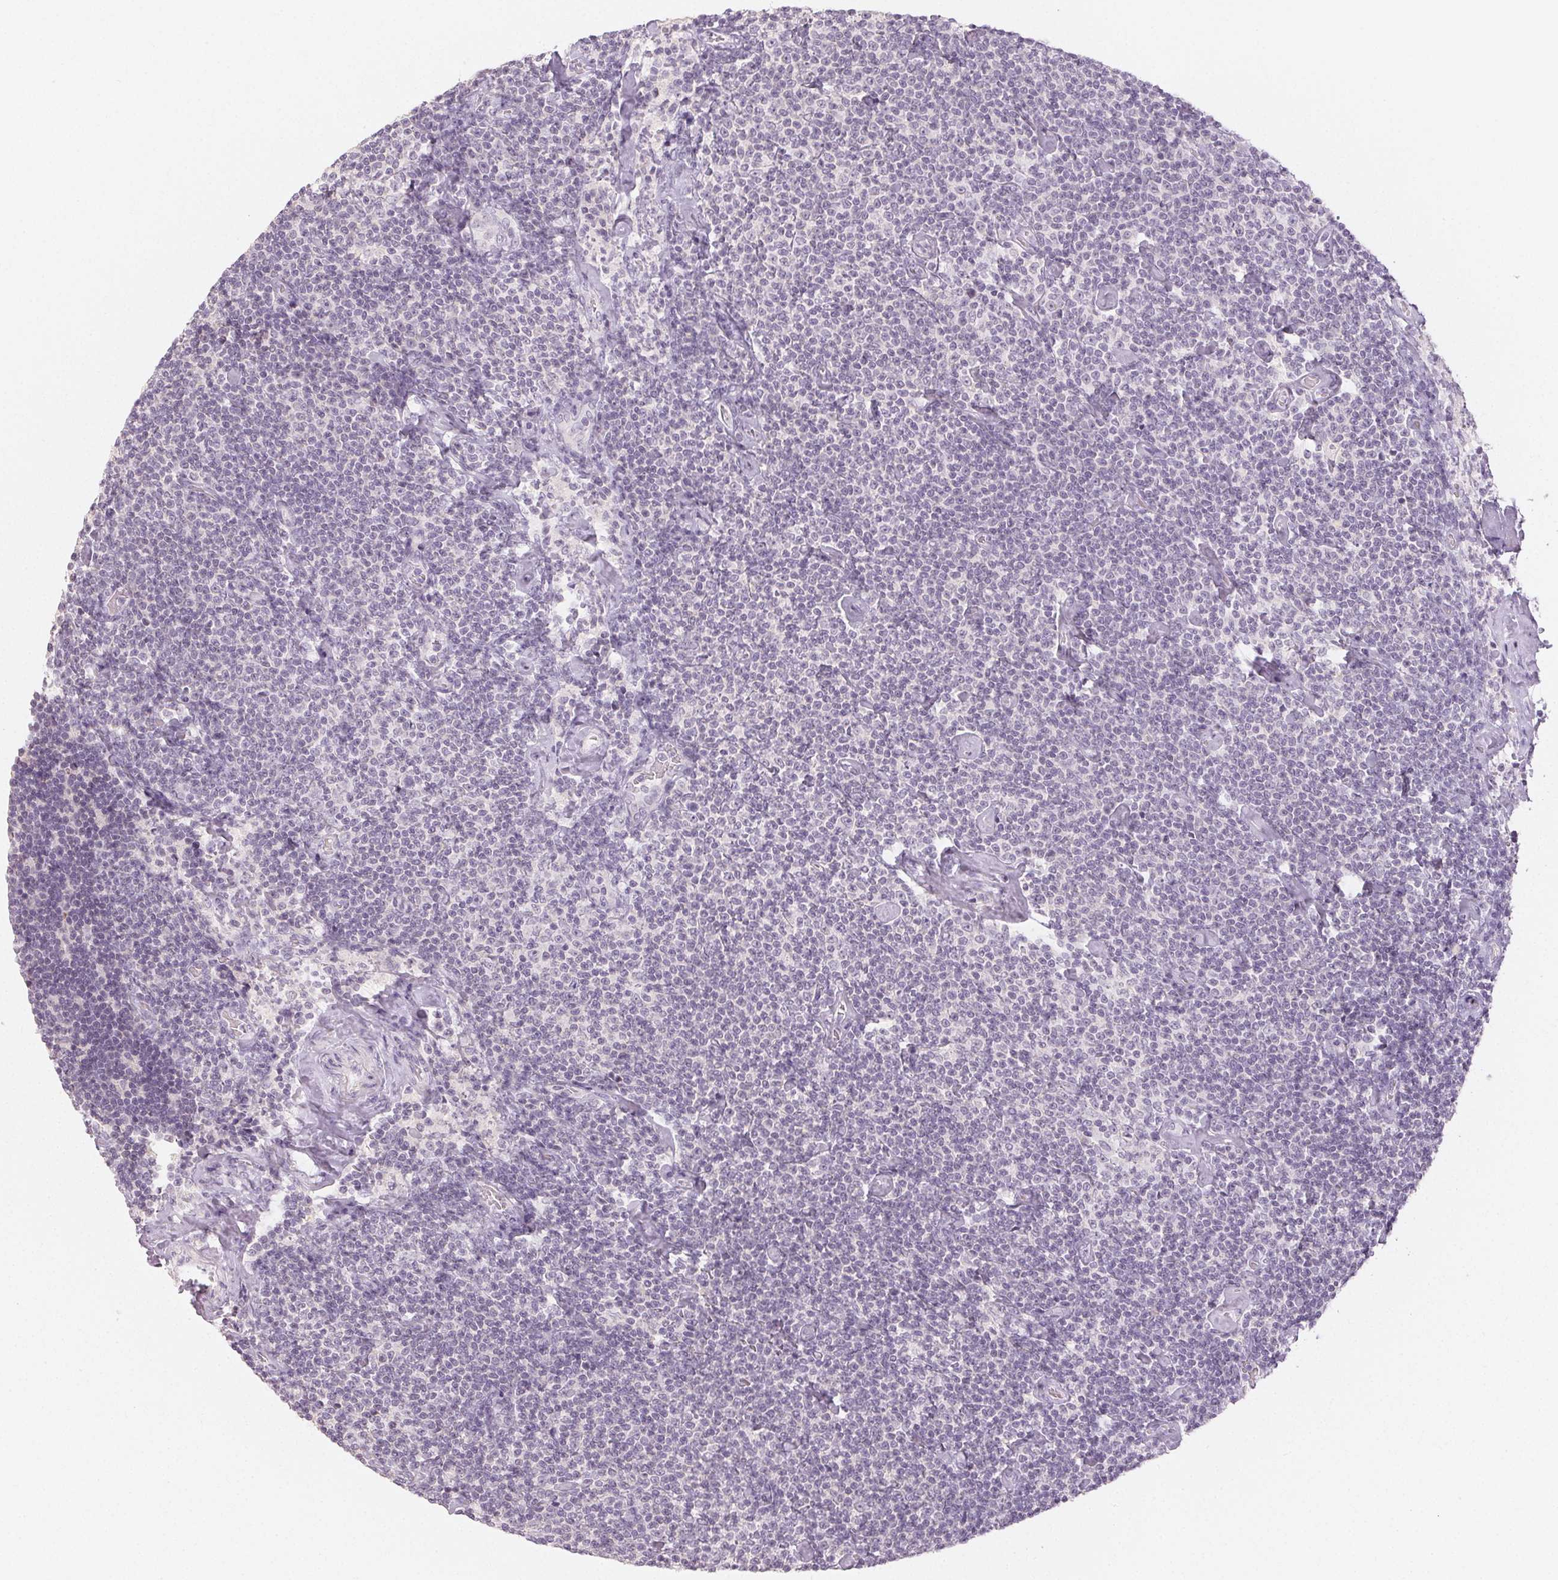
{"staining": {"intensity": "negative", "quantity": "none", "location": "none"}, "tissue": "lymphoma", "cell_type": "Tumor cells", "image_type": "cancer", "snomed": [{"axis": "morphology", "description": "Malignant lymphoma, non-Hodgkin's type, Low grade"}, {"axis": "topography", "description": "Lymph node"}], "caption": "Immunohistochemistry (IHC) photomicrograph of neoplastic tissue: lymphoma stained with DAB (3,3'-diaminobenzidine) demonstrates no significant protein expression in tumor cells.", "gene": "LVRN", "patient": {"sex": "male", "age": 81}}